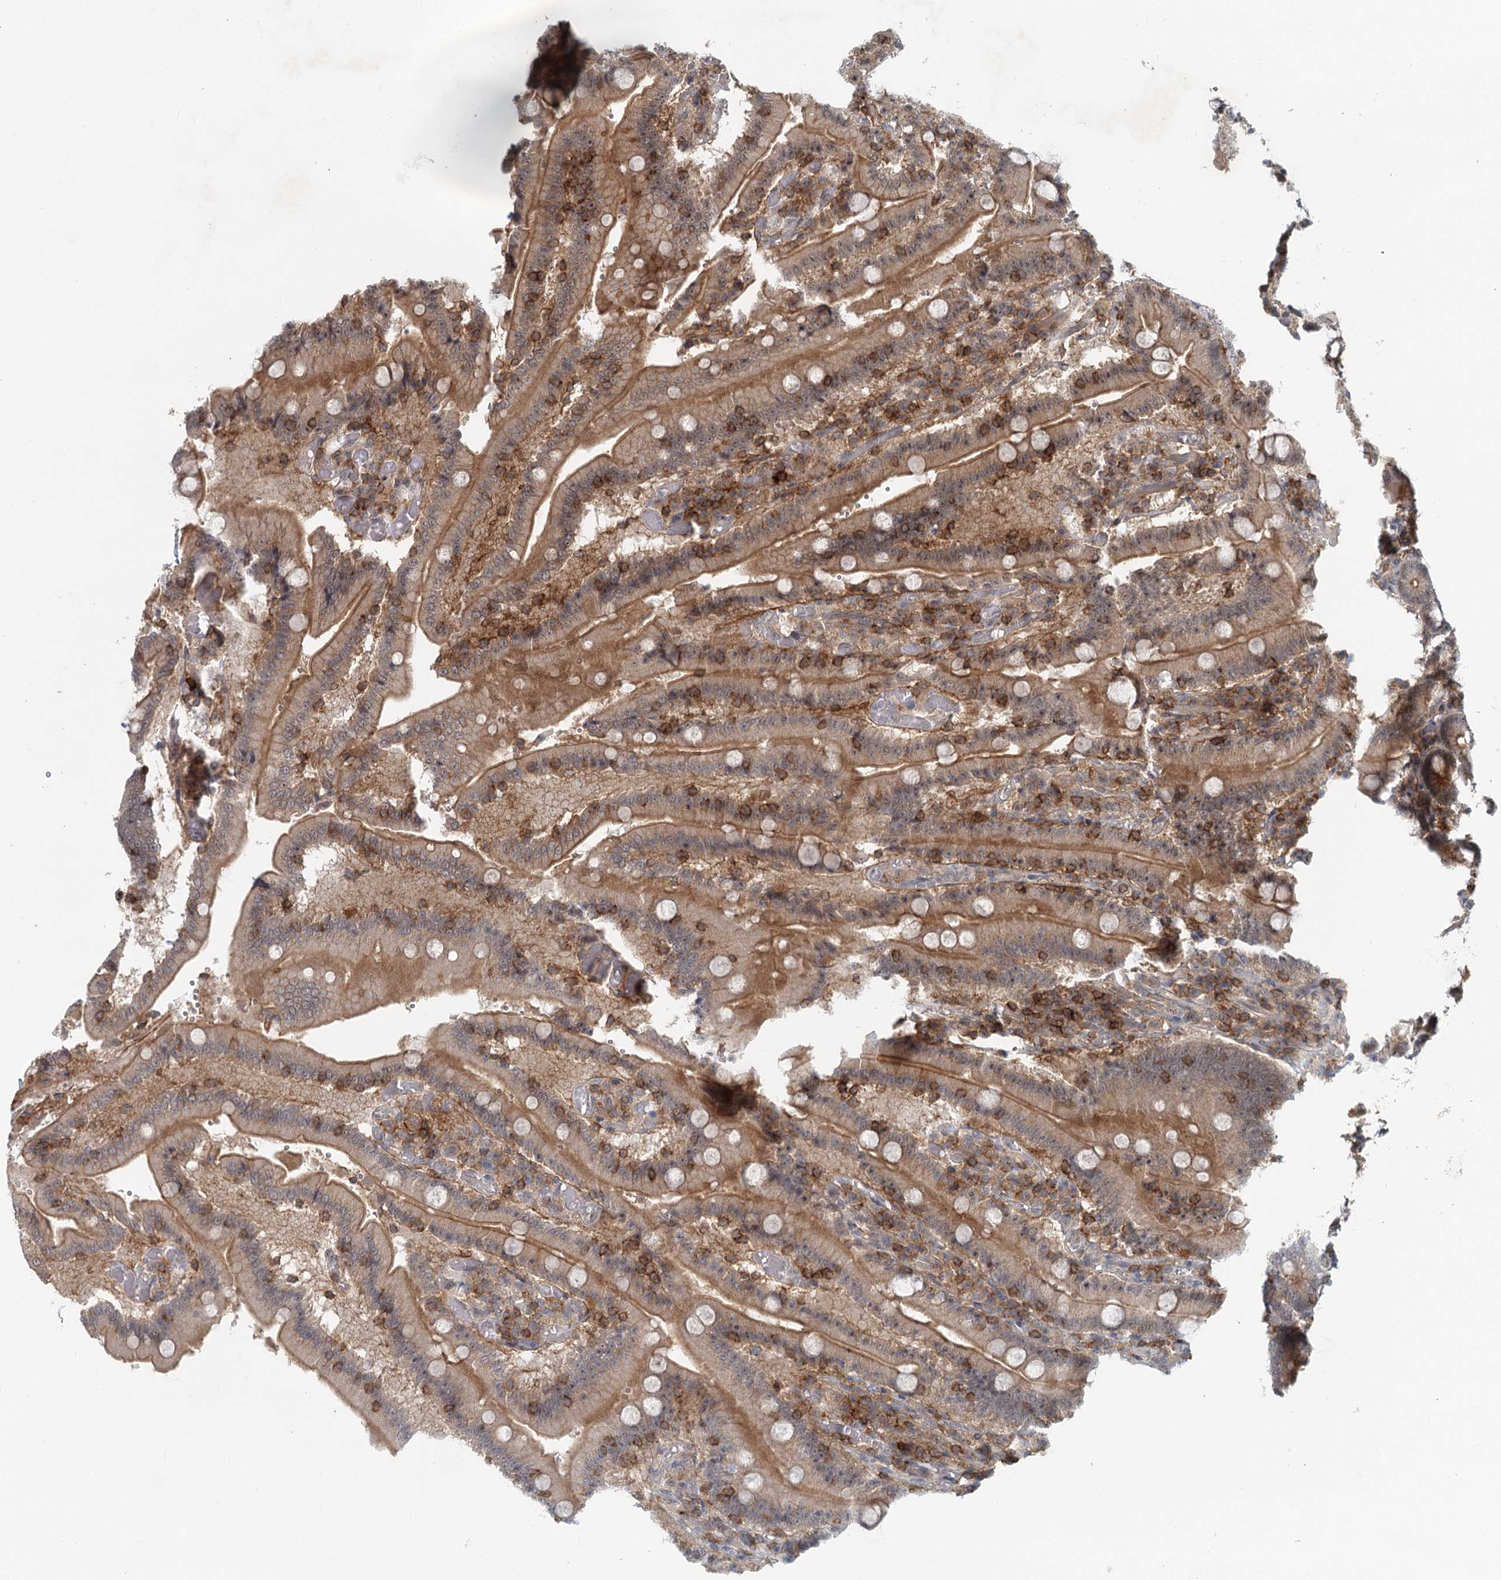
{"staining": {"intensity": "moderate", "quantity": ">75%", "location": "cytoplasmic/membranous"}, "tissue": "duodenum", "cell_type": "Glandular cells", "image_type": "normal", "snomed": [{"axis": "morphology", "description": "Normal tissue, NOS"}, {"axis": "topography", "description": "Duodenum"}], "caption": "IHC micrograph of unremarkable human duodenum stained for a protein (brown), which displays medium levels of moderate cytoplasmic/membranous expression in approximately >75% of glandular cells.", "gene": "CDC42SE2", "patient": {"sex": "female", "age": 62}}